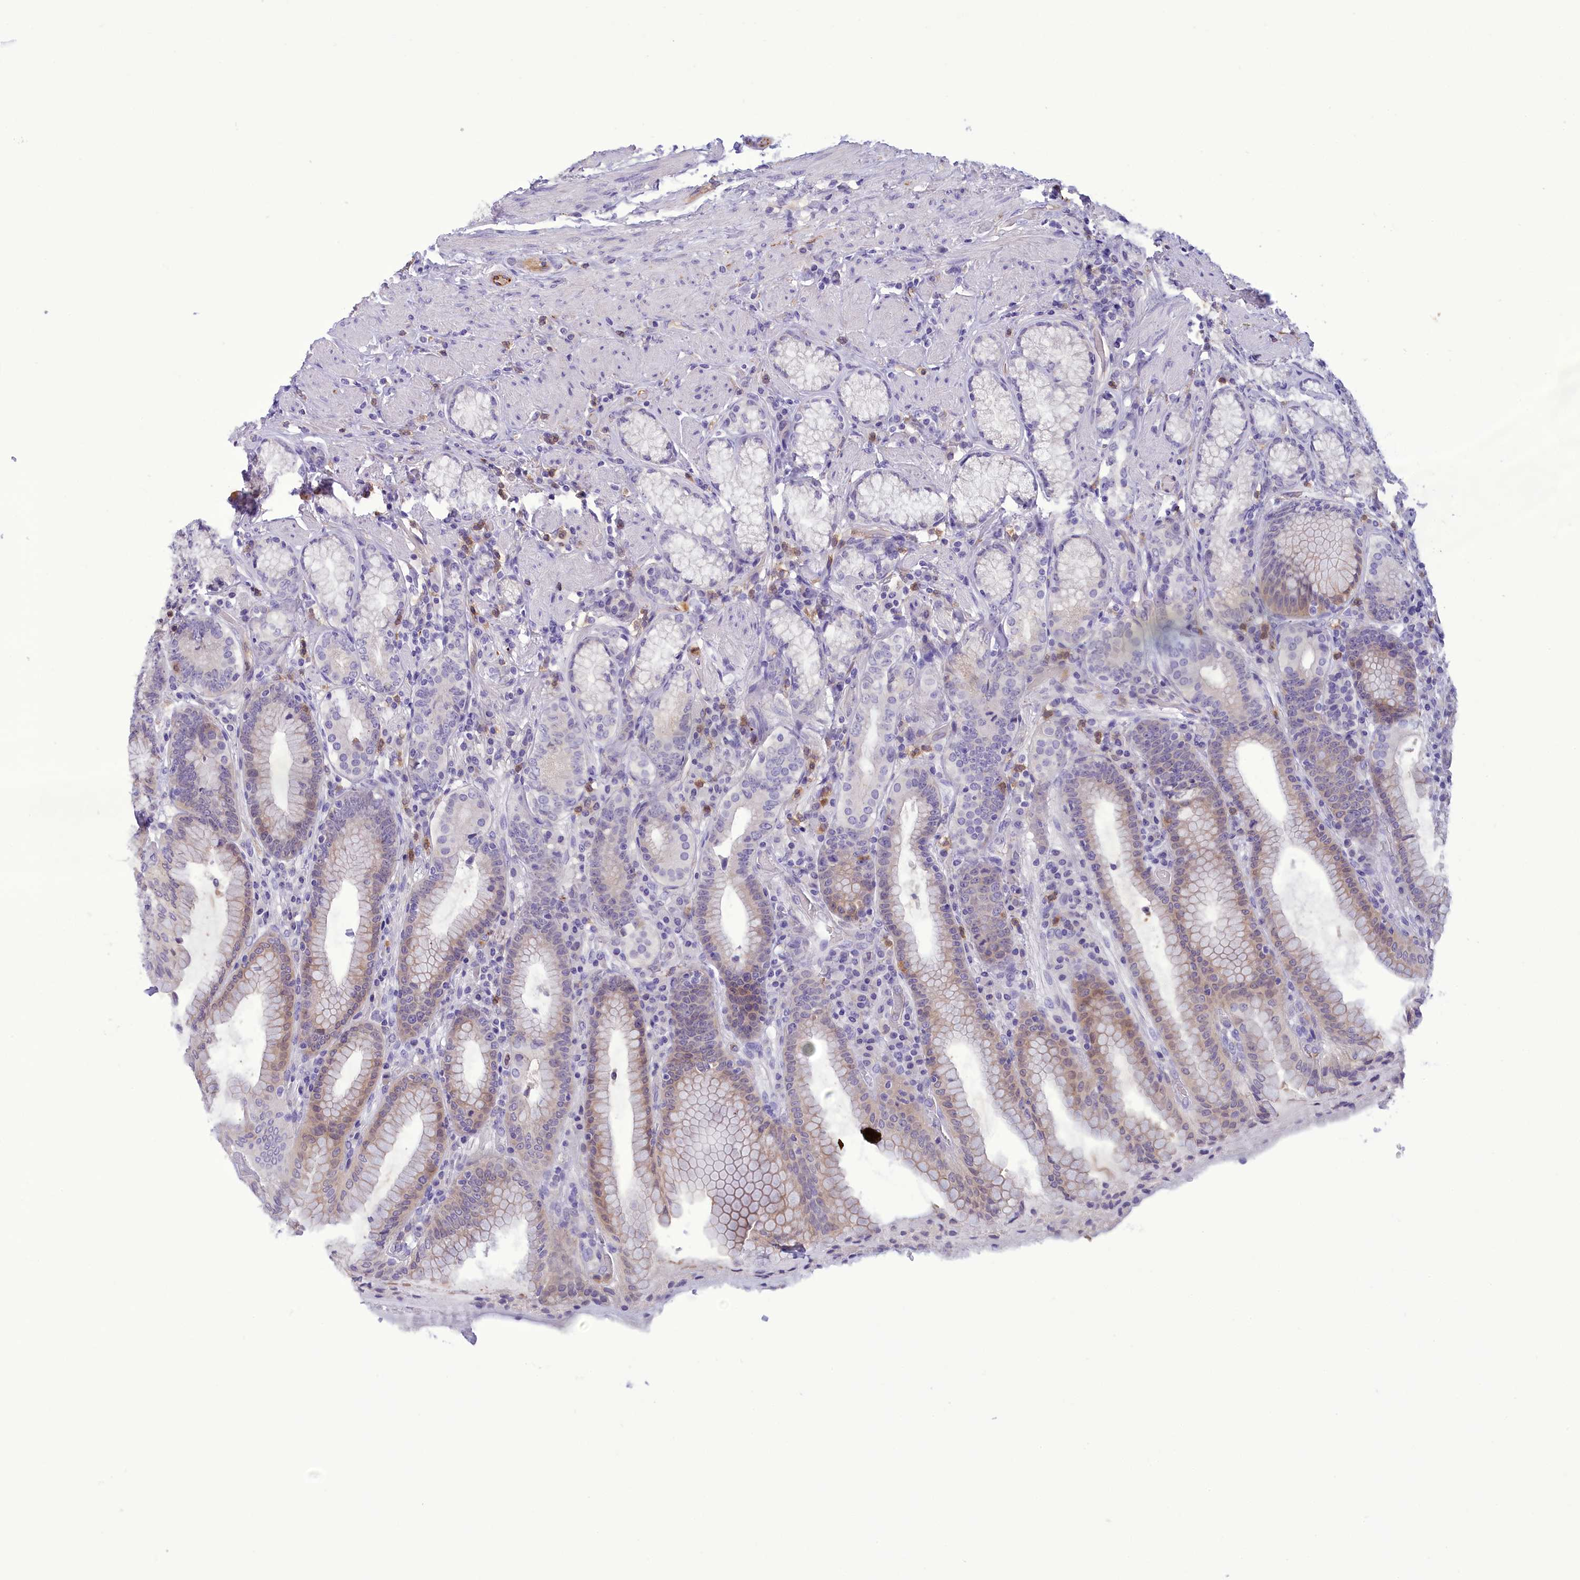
{"staining": {"intensity": "weak", "quantity": "<25%", "location": "cytoplasmic/membranous"}, "tissue": "stomach", "cell_type": "Glandular cells", "image_type": "normal", "snomed": [{"axis": "morphology", "description": "Normal tissue, NOS"}, {"axis": "topography", "description": "Stomach, upper"}, {"axis": "topography", "description": "Stomach, lower"}], "caption": "DAB (3,3'-diaminobenzidine) immunohistochemical staining of benign human stomach shows no significant staining in glandular cells. (Stains: DAB immunohistochemistry (IHC) with hematoxylin counter stain, Microscopy: brightfield microscopy at high magnification).", "gene": "FAM149B1", "patient": {"sex": "female", "age": 76}}